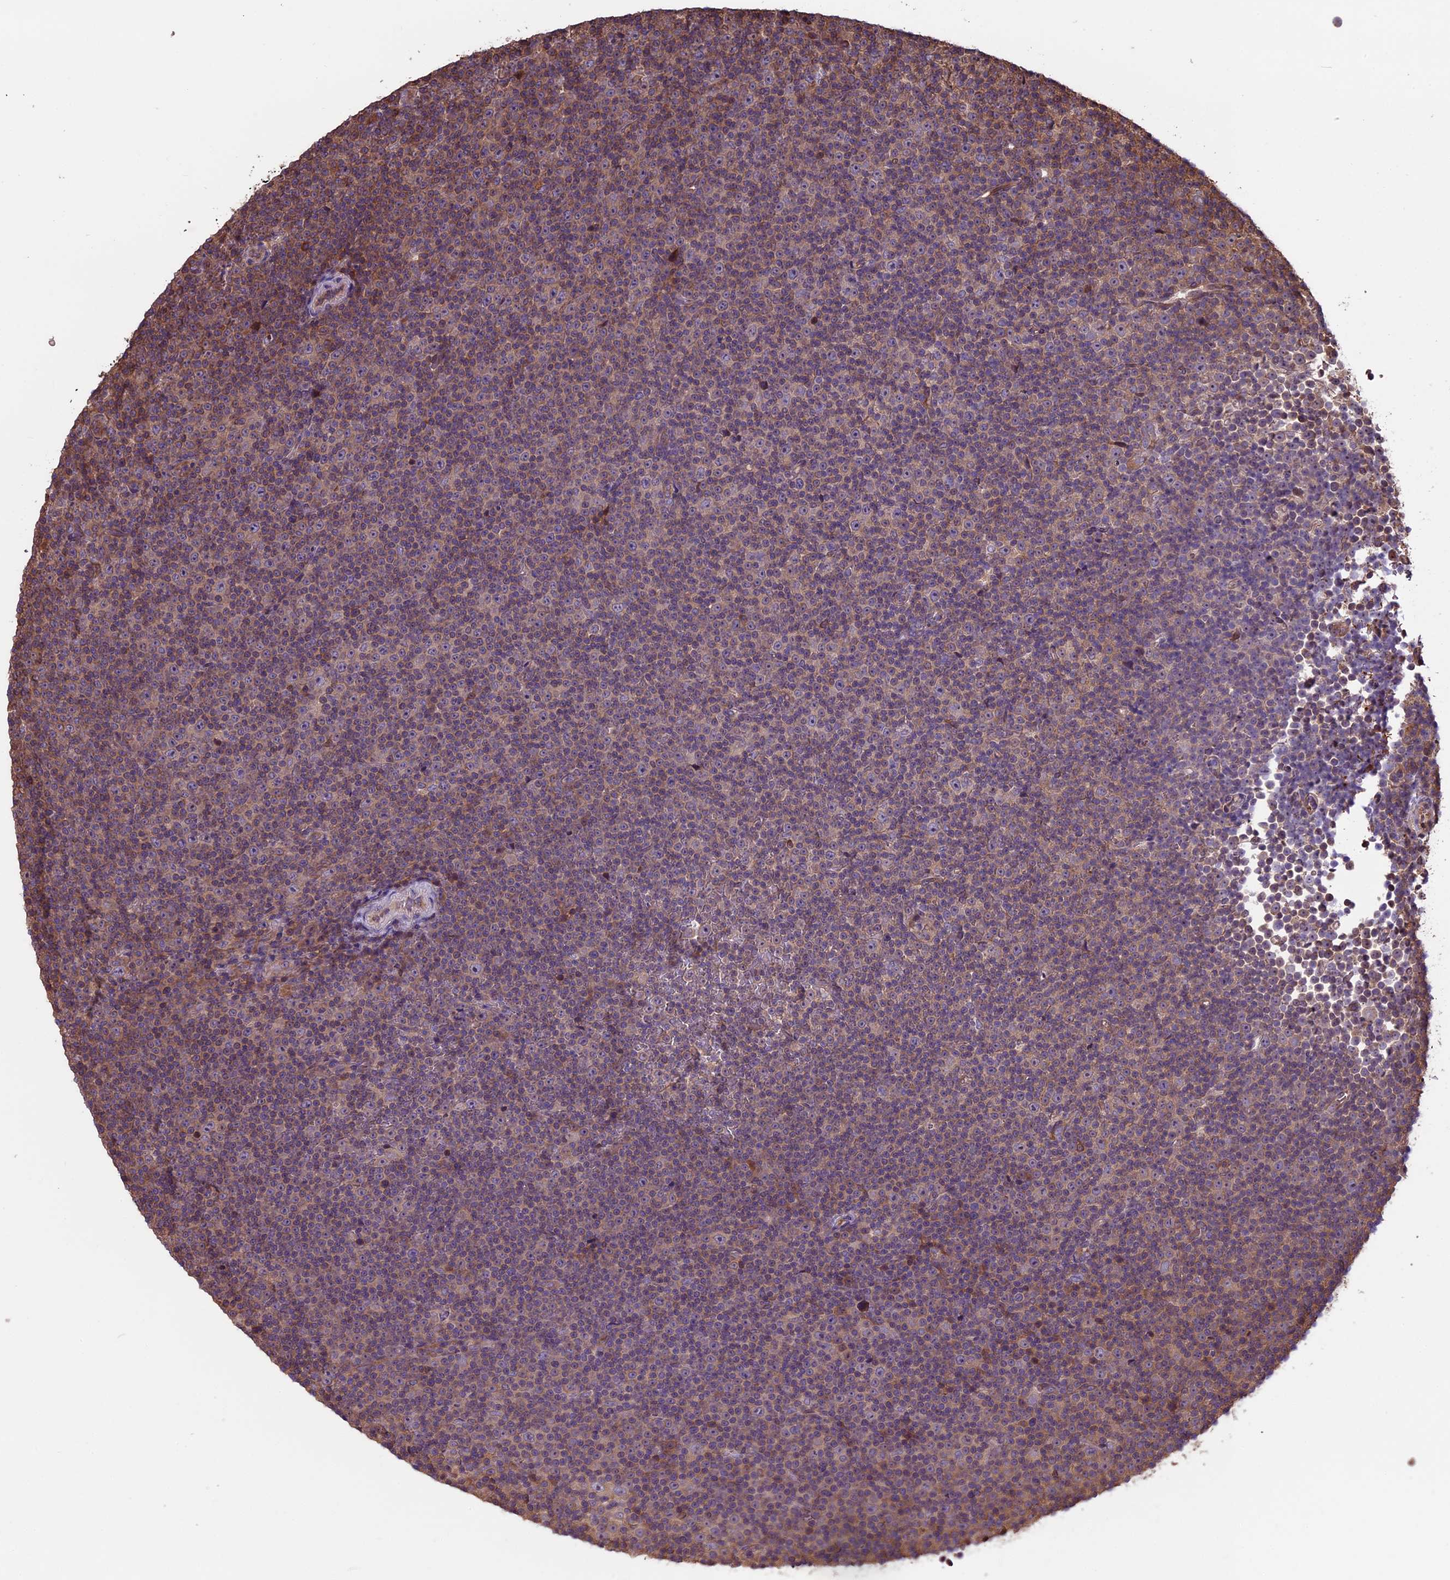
{"staining": {"intensity": "weak", "quantity": "25%-75%", "location": "cytoplasmic/membranous"}, "tissue": "lymphoma", "cell_type": "Tumor cells", "image_type": "cancer", "snomed": [{"axis": "morphology", "description": "Malignant lymphoma, non-Hodgkin's type, Low grade"}, {"axis": "topography", "description": "Lymph node"}], "caption": "Immunohistochemical staining of human lymphoma reveals weak cytoplasmic/membranous protein expression in about 25%-75% of tumor cells.", "gene": "VWA3A", "patient": {"sex": "female", "age": 67}}